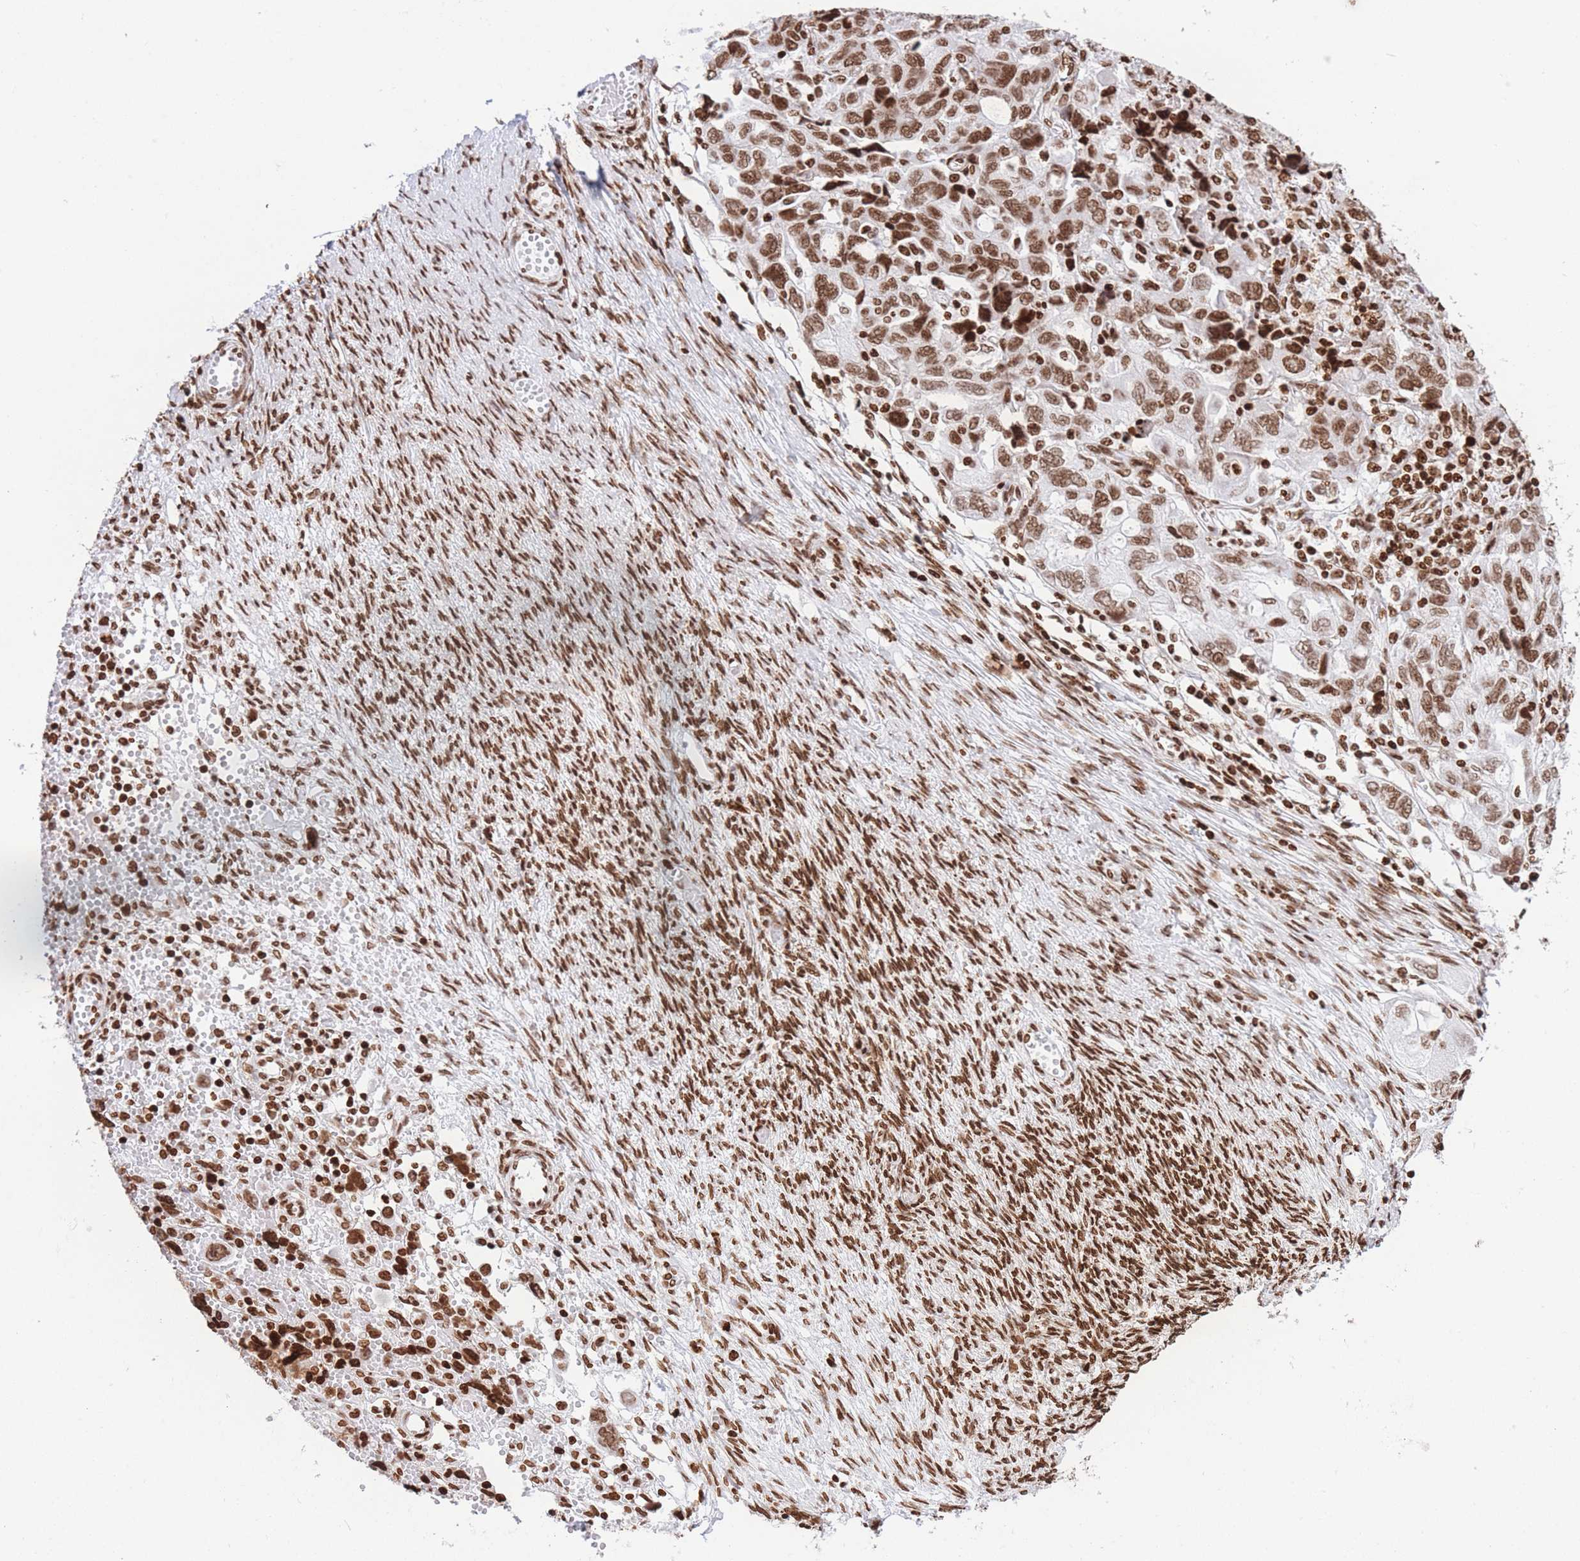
{"staining": {"intensity": "moderate", "quantity": ">75%", "location": "nuclear"}, "tissue": "ovarian cancer", "cell_type": "Tumor cells", "image_type": "cancer", "snomed": [{"axis": "morphology", "description": "Carcinoma, NOS"}, {"axis": "morphology", "description": "Cystadenocarcinoma, serous, NOS"}, {"axis": "topography", "description": "Ovary"}], "caption": "Immunohistochemical staining of ovarian cancer (carcinoma) shows medium levels of moderate nuclear expression in approximately >75% of tumor cells.", "gene": "H2BC11", "patient": {"sex": "female", "age": 69}}